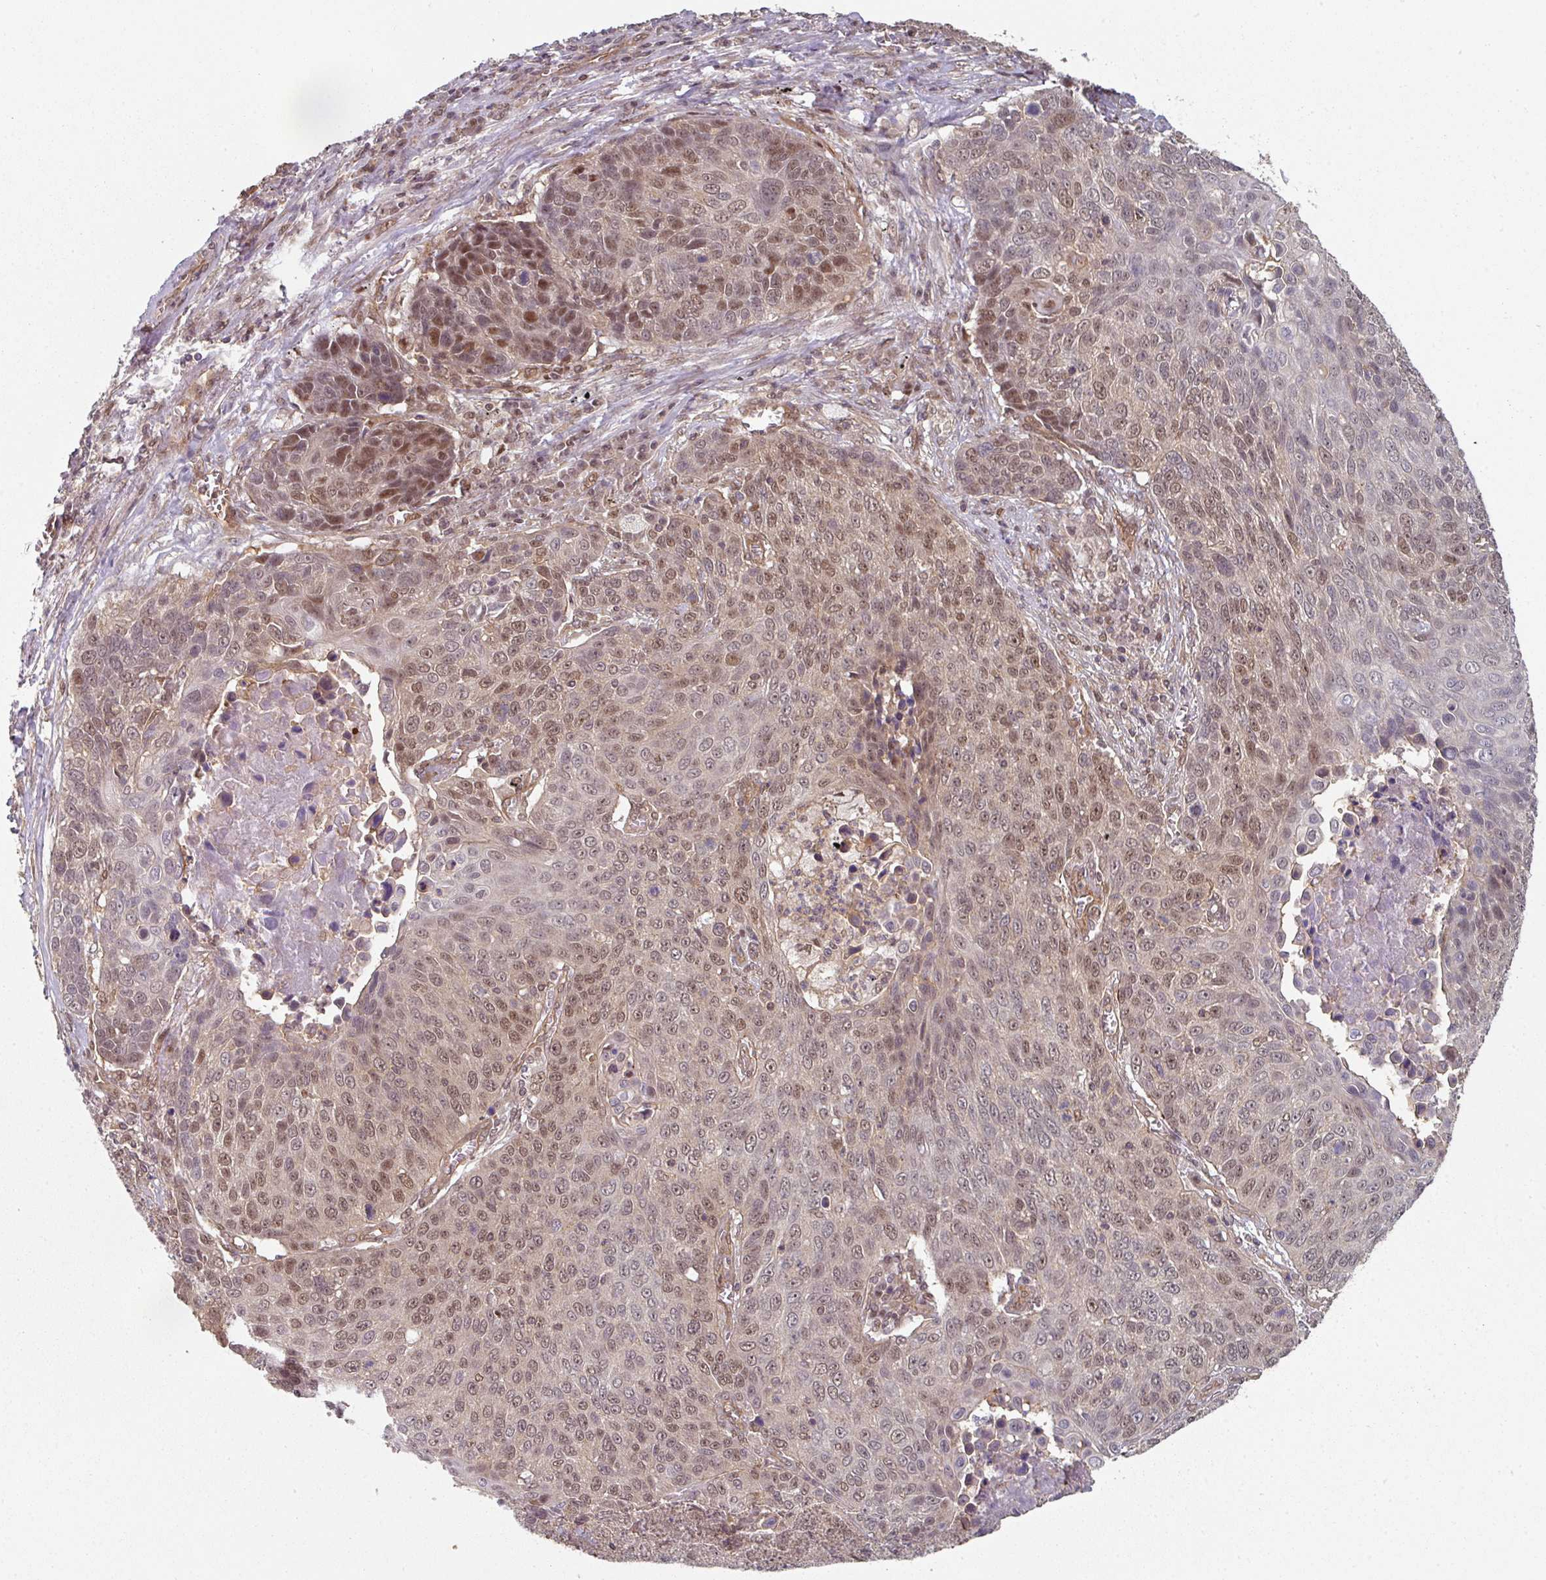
{"staining": {"intensity": "moderate", "quantity": ">75%", "location": "nuclear"}, "tissue": "lung cancer", "cell_type": "Tumor cells", "image_type": "cancer", "snomed": [{"axis": "morphology", "description": "Squamous cell carcinoma, NOS"}, {"axis": "topography", "description": "Lung"}], "caption": "A photomicrograph showing moderate nuclear expression in approximately >75% of tumor cells in lung cancer (squamous cell carcinoma), as visualized by brown immunohistochemical staining.", "gene": "PSME3IP1", "patient": {"sex": "male", "age": 78}}